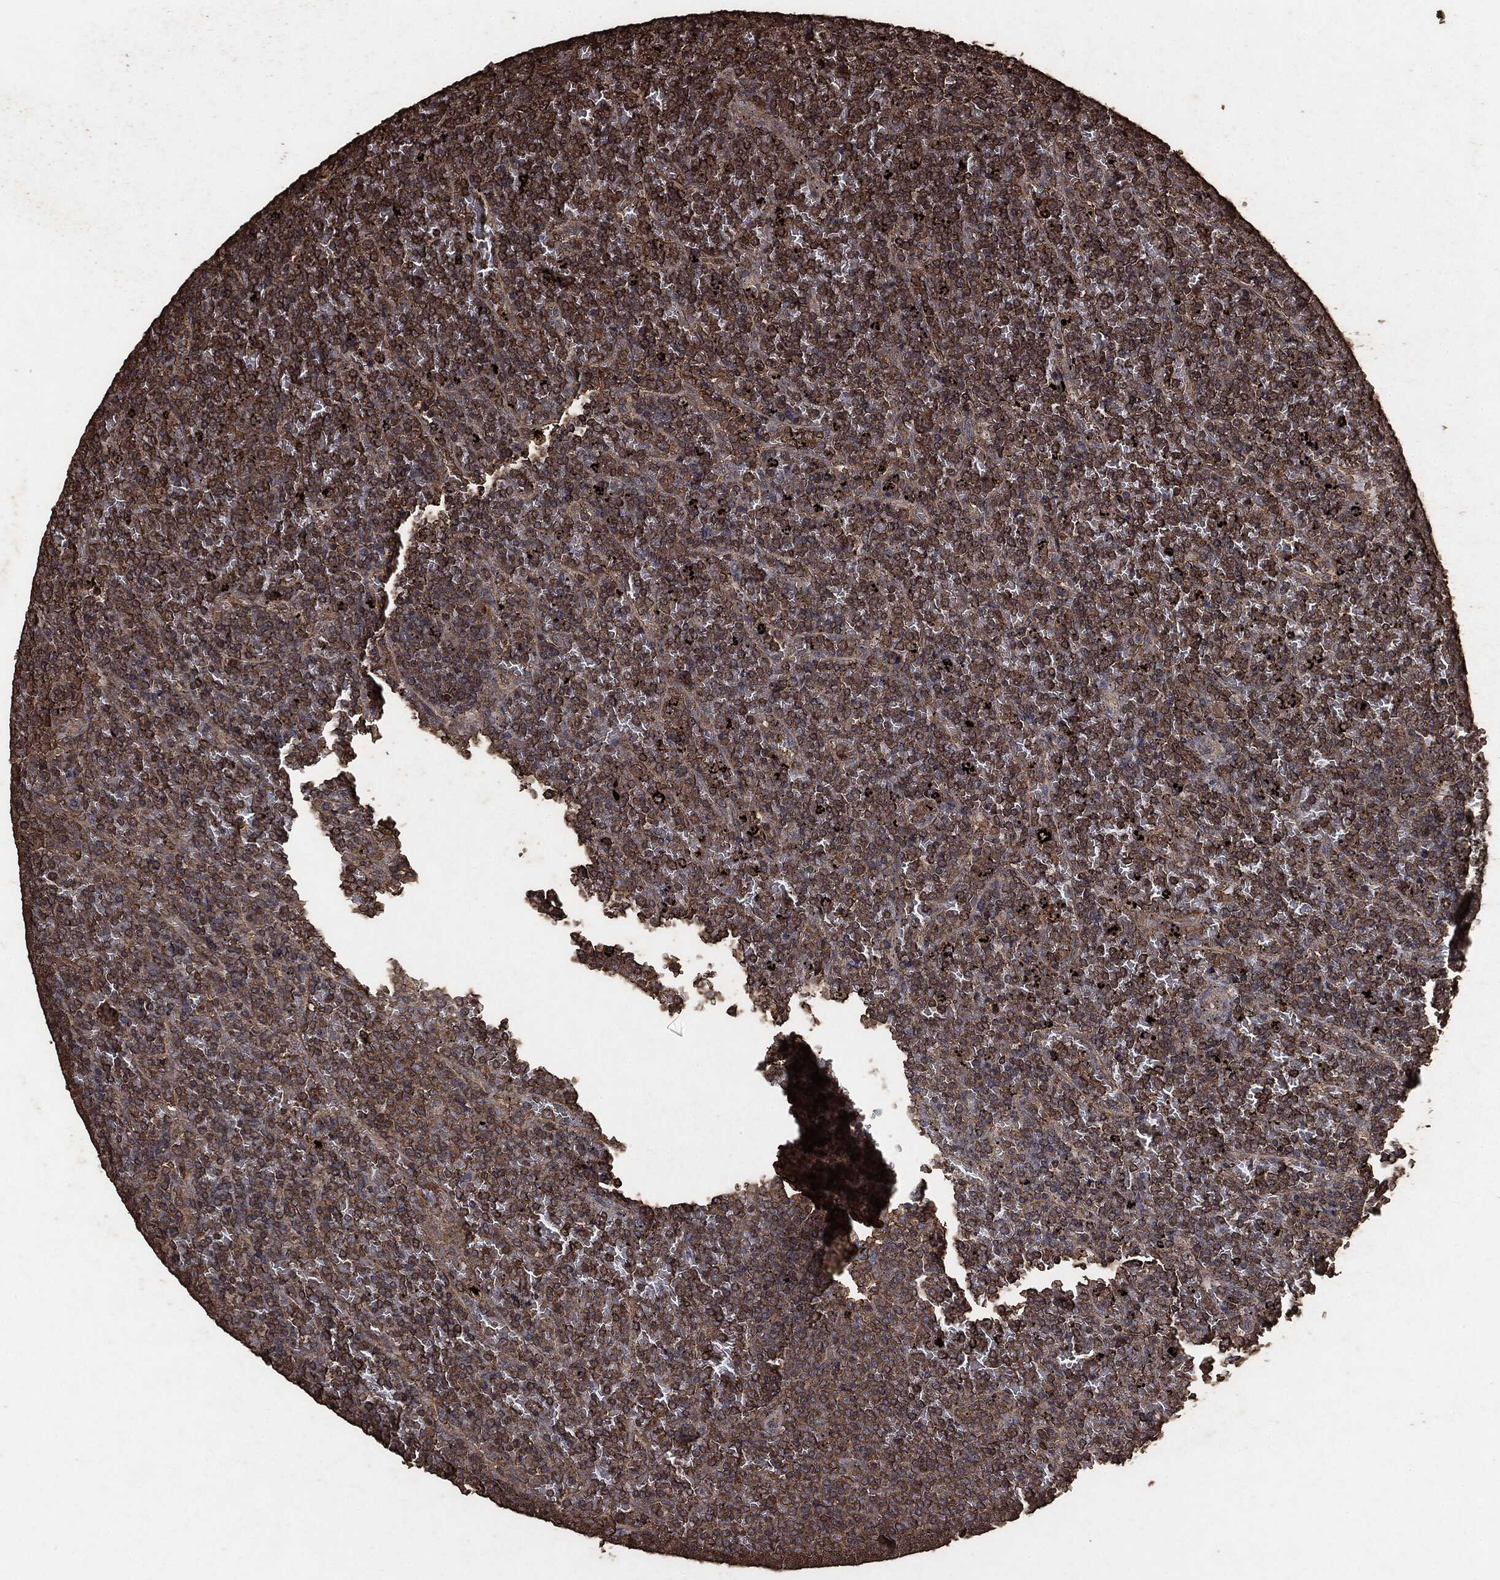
{"staining": {"intensity": "moderate", "quantity": ">75%", "location": "cytoplasmic/membranous"}, "tissue": "lymphoma", "cell_type": "Tumor cells", "image_type": "cancer", "snomed": [{"axis": "morphology", "description": "Malignant lymphoma, non-Hodgkin's type, Low grade"}, {"axis": "topography", "description": "Spleen"}], "caption": "There is medium levels of moderate cytoplasmic/membranous staining in tumor cells of lymphoma, as demonstrated by immunohistochemical staining (brown color).", "gene": "MTOR", "patient": {"sex": "female", "age": 77}}